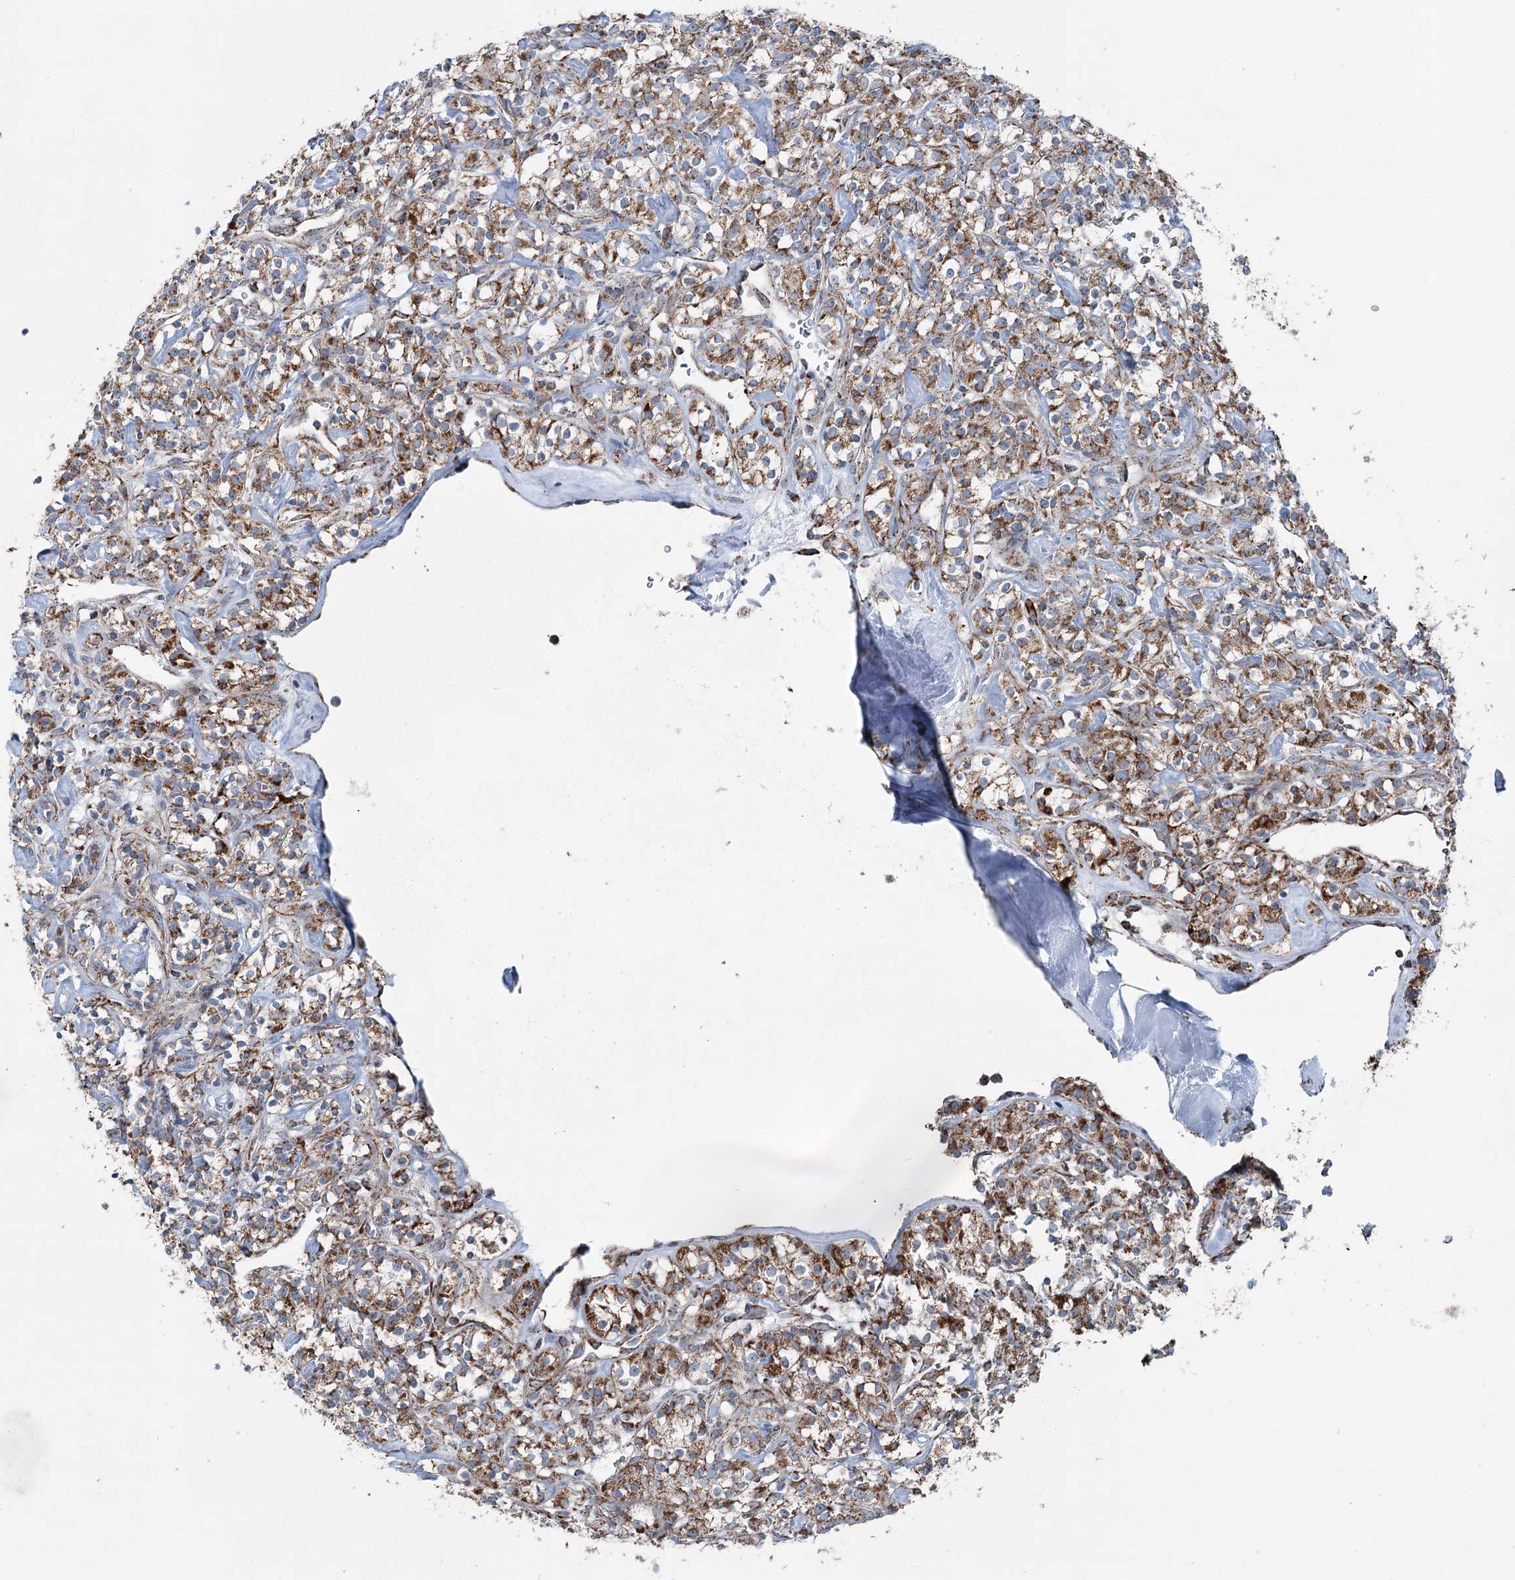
{"staining": {"intensity": "moderate", "quantity": ">75%", "location": "cytoplasmic/membranous"}, "tissue": "renal cancer", "cell_type": "Tumor cells", "image_type": "cancer", "snomed": [{"axis": "morphology", "description": "Adenocarcinoma, NOS"}, {"axis": "topography", "description": "Kidney"}], "caption": "An image showing moderate cytoplasmic/membranous staining in approximately >75% of tumor cells in renal adenocarcinoma, as visualized by brown immunohistochemical staining.", "gene": "UCN3", "patient": {"sex": "male", "age": 77}}